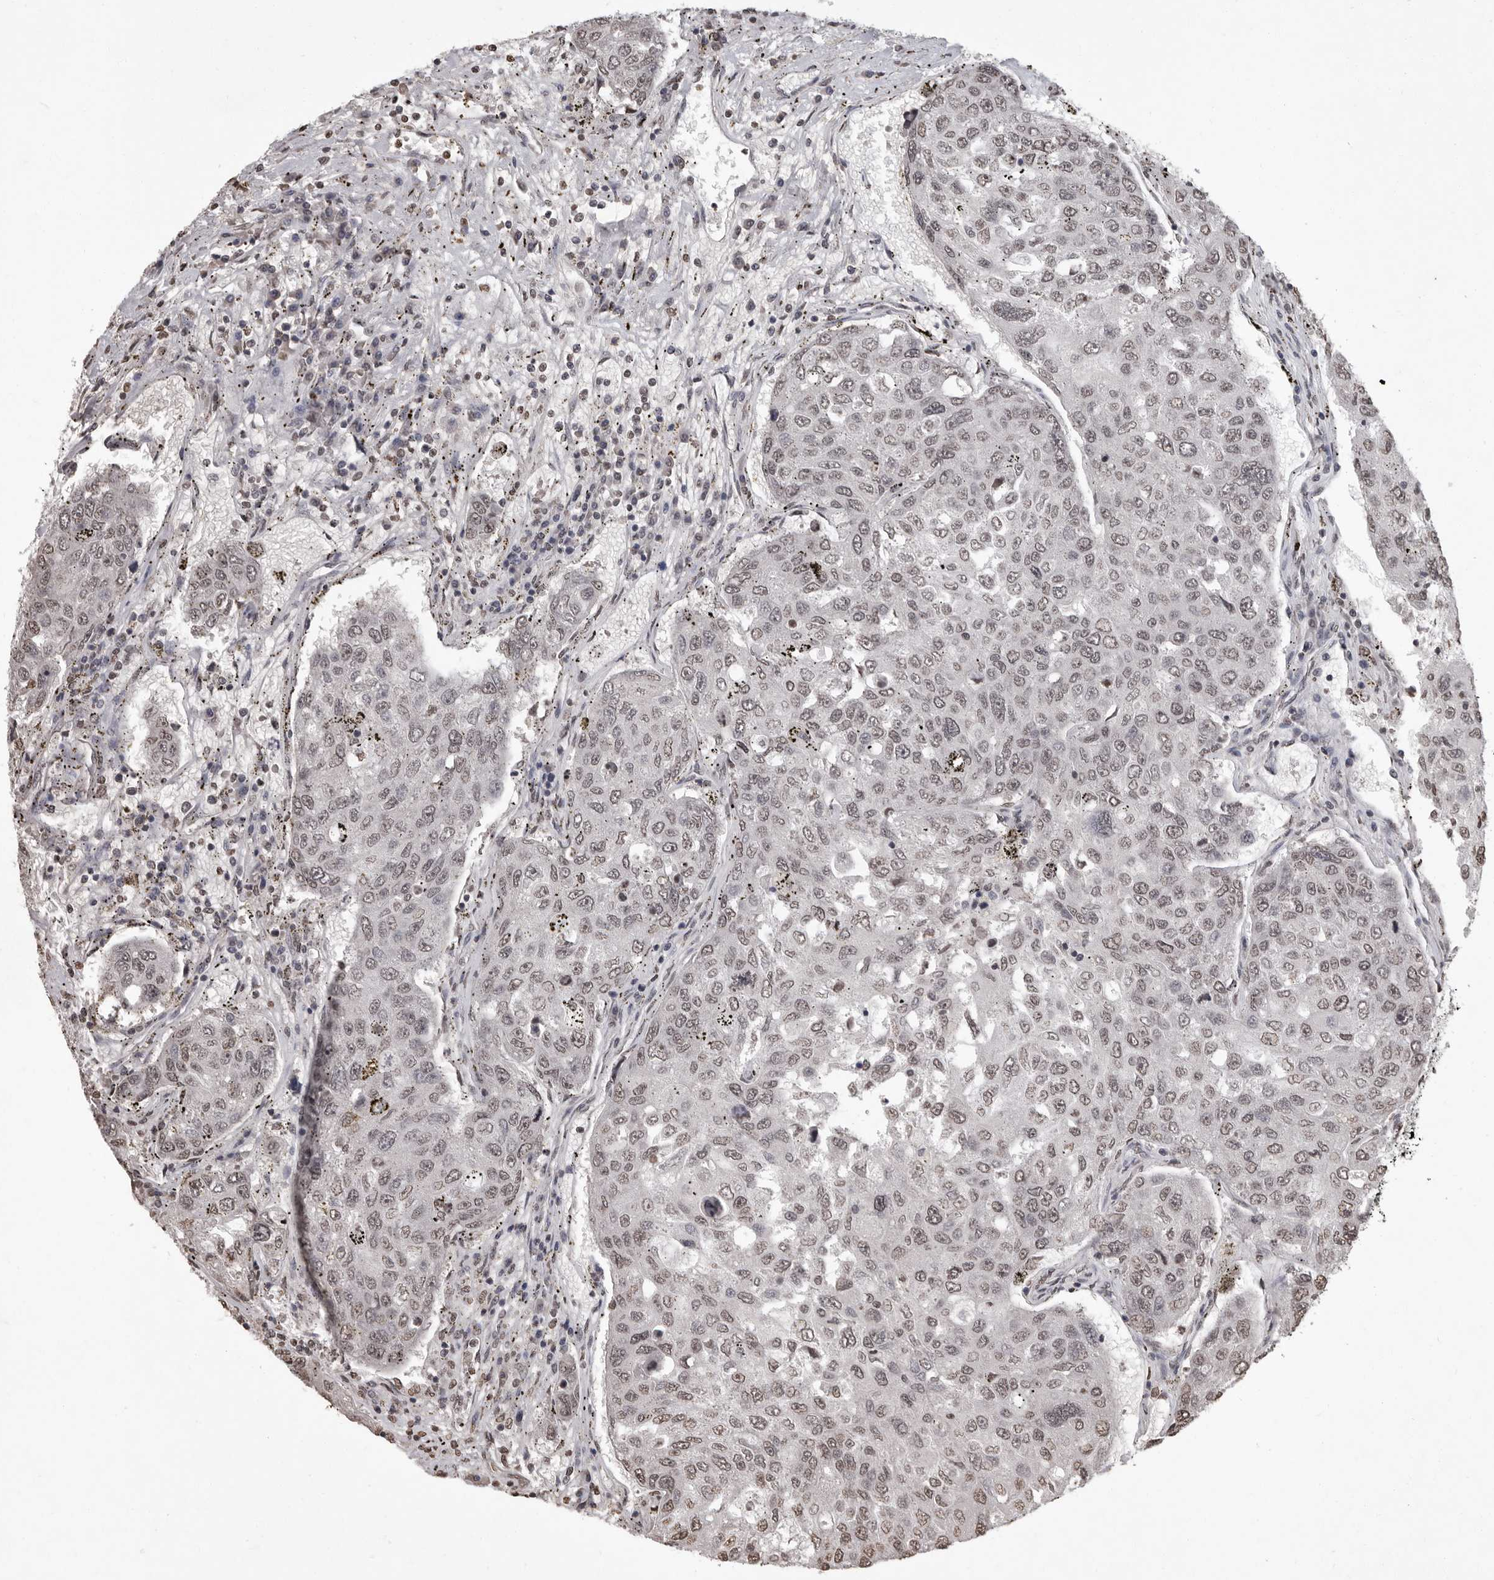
{"staining": {"intensity": "weak", "quantity": "25%-75%", "location": "nuclear"}, "tissue": "urothelial cancer", "cell_type": "Tumor cells", "image_type": "cancer", "snomed": [{"axis": "morphology", "description": "Urothelial carcinoma, High grade"}, {"axis": "topography", "description": "Lymph node"}, {"axis": "topography", "description": "Urinary bladder"}], "caption": "Tumor cells show low levels of weak nuclear expression in about 25%-75% of cells in high-grade urothelial carcinoma.", "gene": "WDR45", "patient": {"sex": "male", "age": 51}}